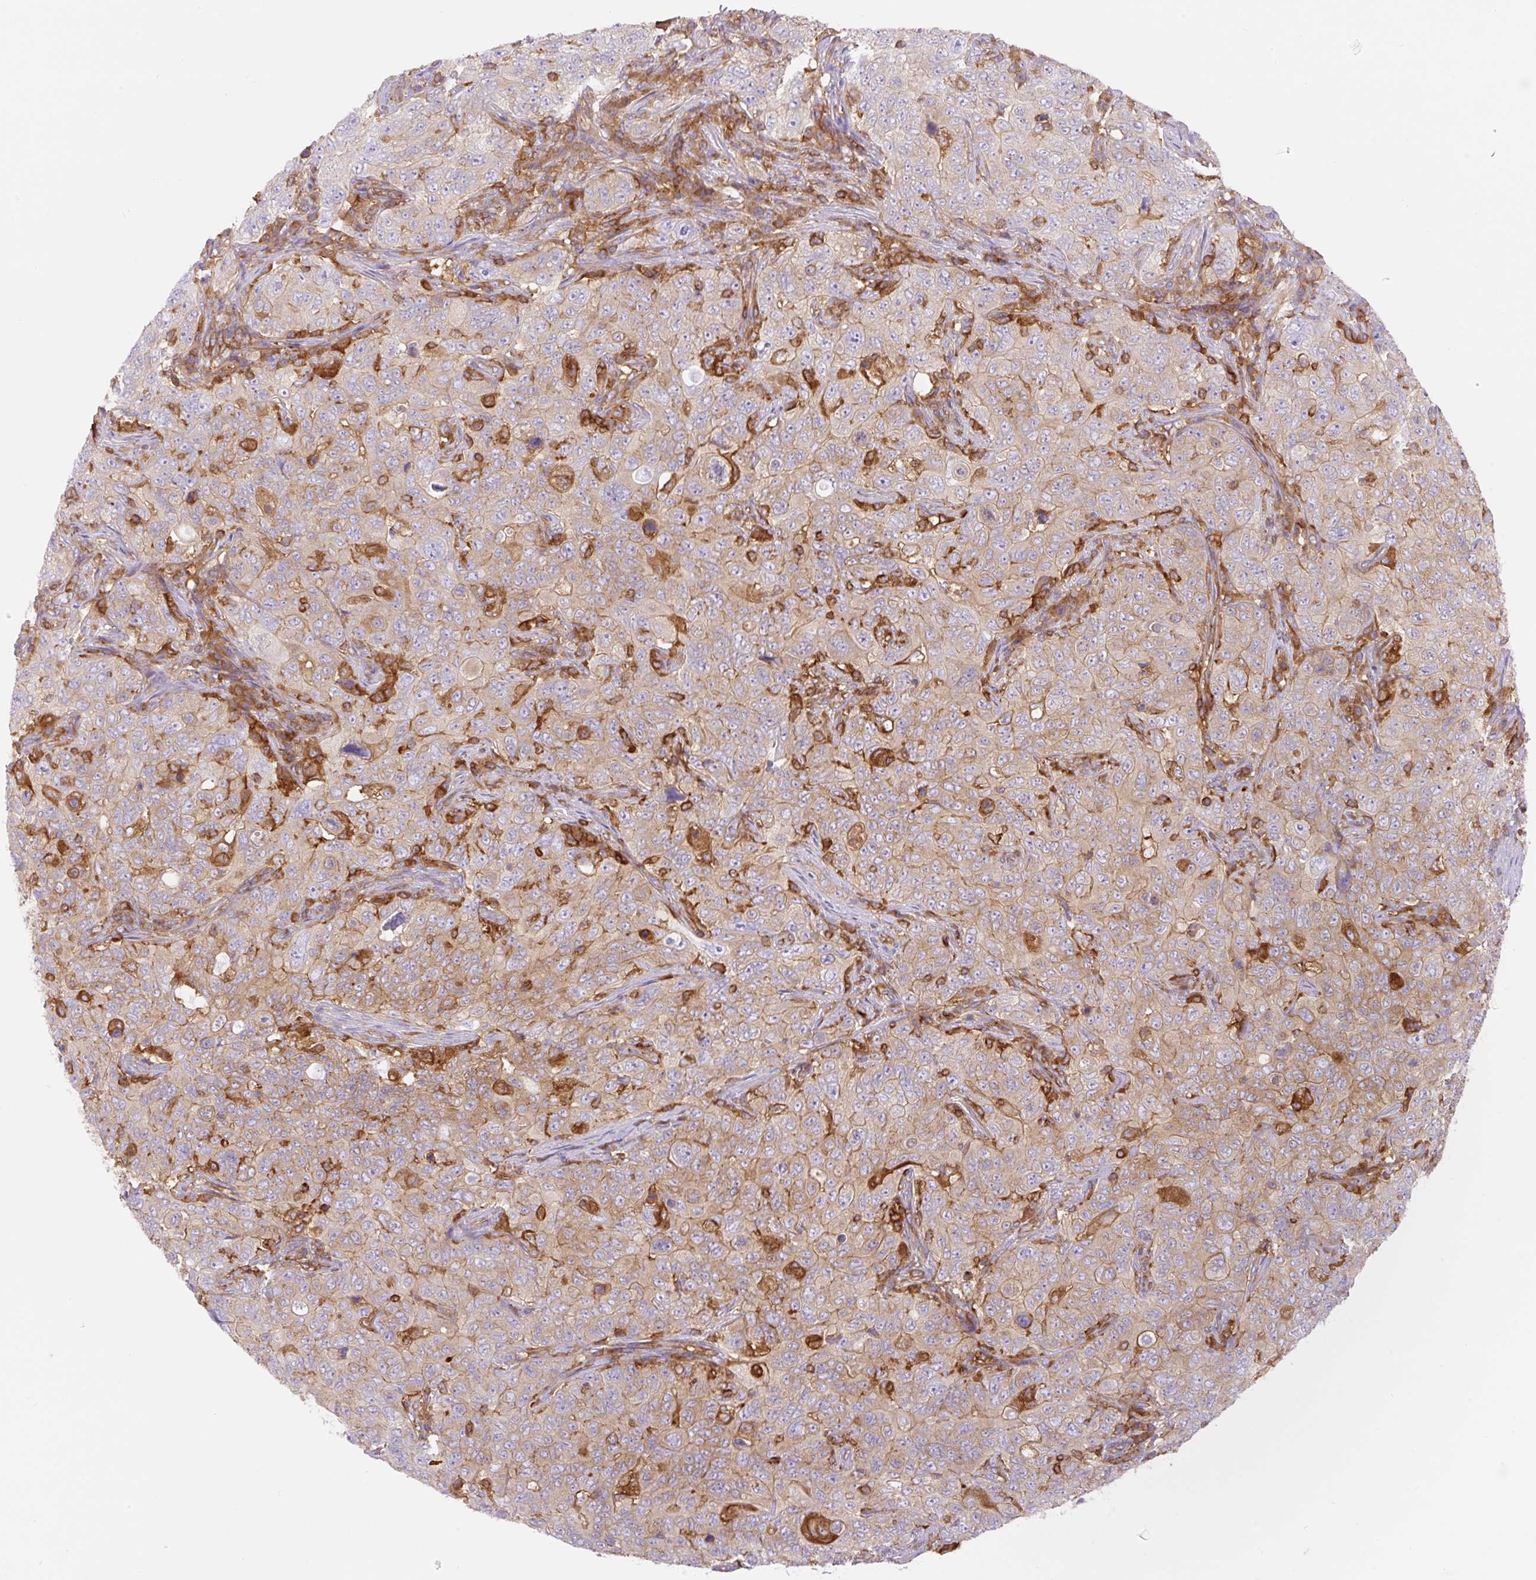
{"staining": {"intensity": "weak", "quantity": ">75%", "location": "cytoplasmic/membranous"}, "tissue": "pancreatic cancer", "cell_type": "Tumor cells", "image_type": "cancer", "snomed": [{"axis": "morphology", "description": "Adenocarcinoma, NOS"}, {"axis": "topography", "description": "Pancreas"}], "caption": "Weak cytoplasmic/membranous staining for a protein is appreciated in about >75% of tumor cells of pancreatic cancer using IHC.", "gene": "DNM2", "patient": {"sex": "male", "age": 68}}